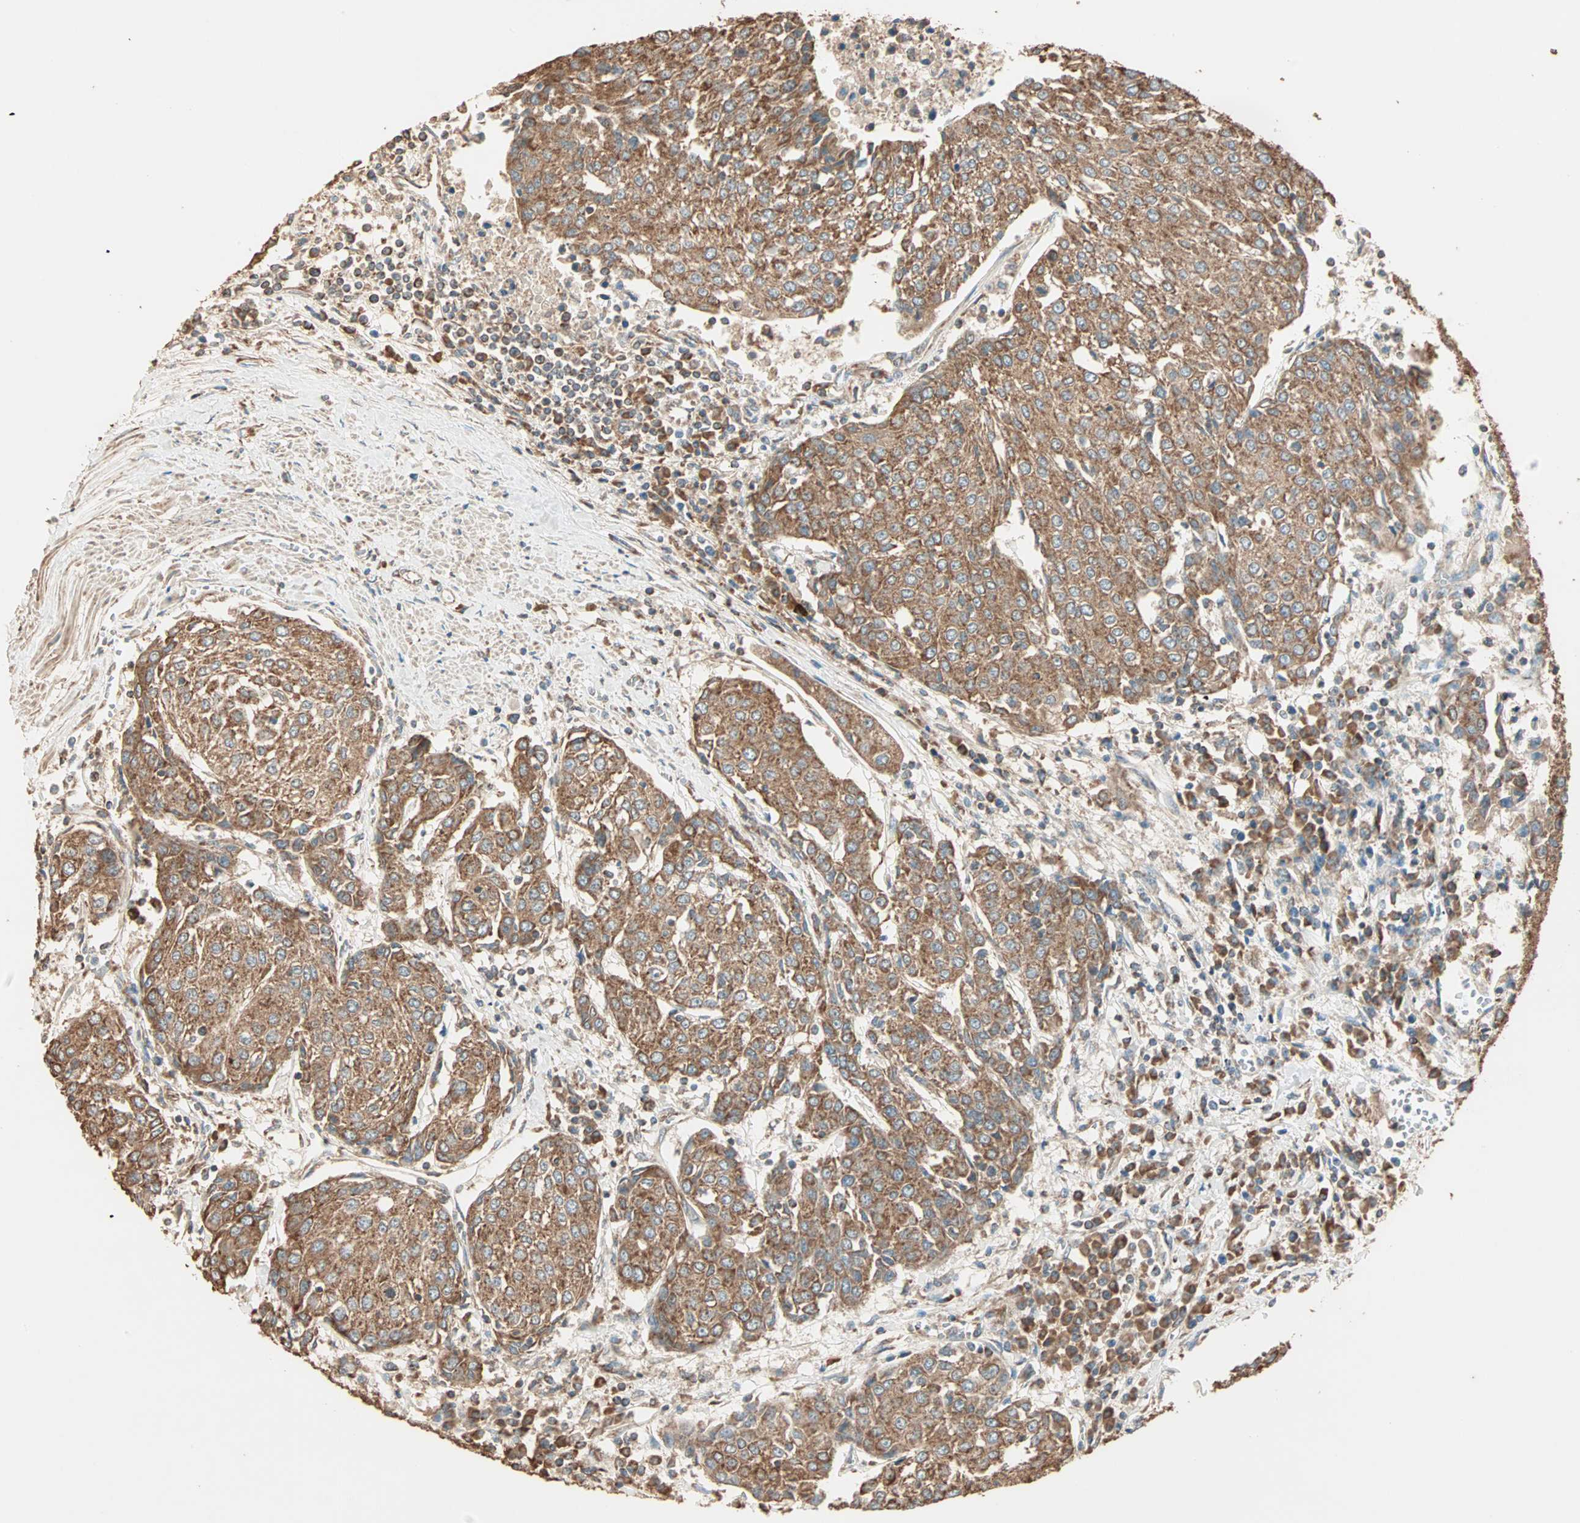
{"staining": {"intensity": "moderate", "quantity": ">75%", "location": "cytoplasmic/membranous"}, "tissue": "urothelial cancer", "cell_type": "Tumor cells", "image_type": "cancer", "snomed": [{"axis": "morphology", "description": "Urothelial carcinoma, High grade"}, {"axis": "topography", "description": "Urinary bladder"}], "caption": "Human high-grade urothelial carcinoma stained for a protein (brown) displays moderate cytoplasmic/membranous positive expression in about >75% of tumor cells.", "gene": "EIF4G2", "patient": {"sex": "female", "age": 85}}